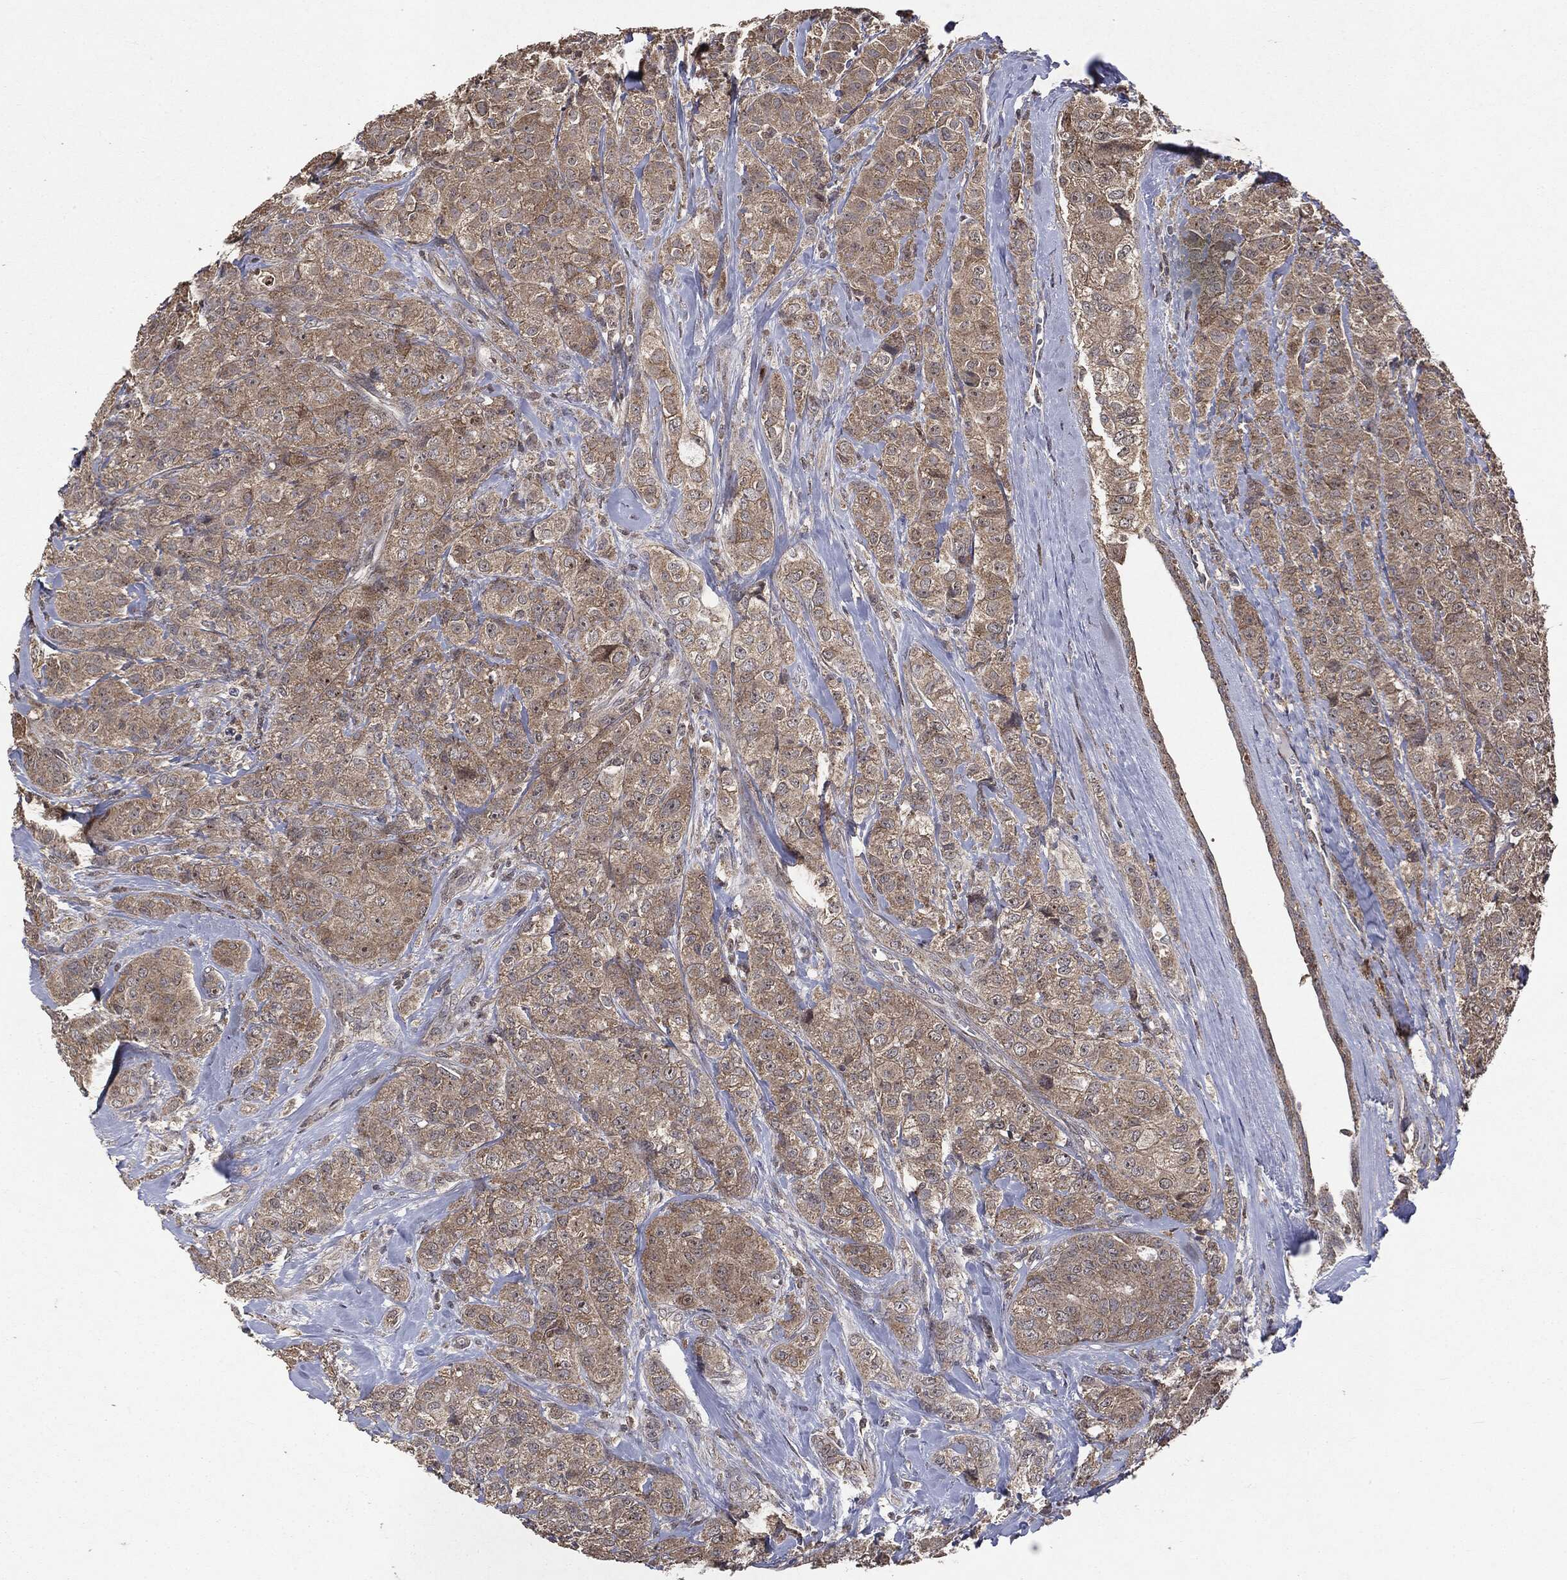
{"staining": {"intensity": "weak", "quantity": ">75%", "location": "cytoplasmic/membranous"}, "tissue": "breast cancer", "cell_type": "Tumor cells", "image_type": "cancer", "snomed": [{"axis": "morphology", "description": "Normal tissue, NOS"}, {"axis": "morphology", "description": "Duct carcinoma"}, {"axis": "topography", "description": "Breast"}], "caption": "Intraductal carcinoma (breast) was stained to show a protein in brown. There is low levels of weak cytoplasmic/membranous staining in about >75% of tumor cells. (DAB (3,3'-diaminobenzidine) IHC, brown staining for protein, blue staining for nuclei).", "gene": "PTEN", "patient": {"sex": "female", "age": 43}}